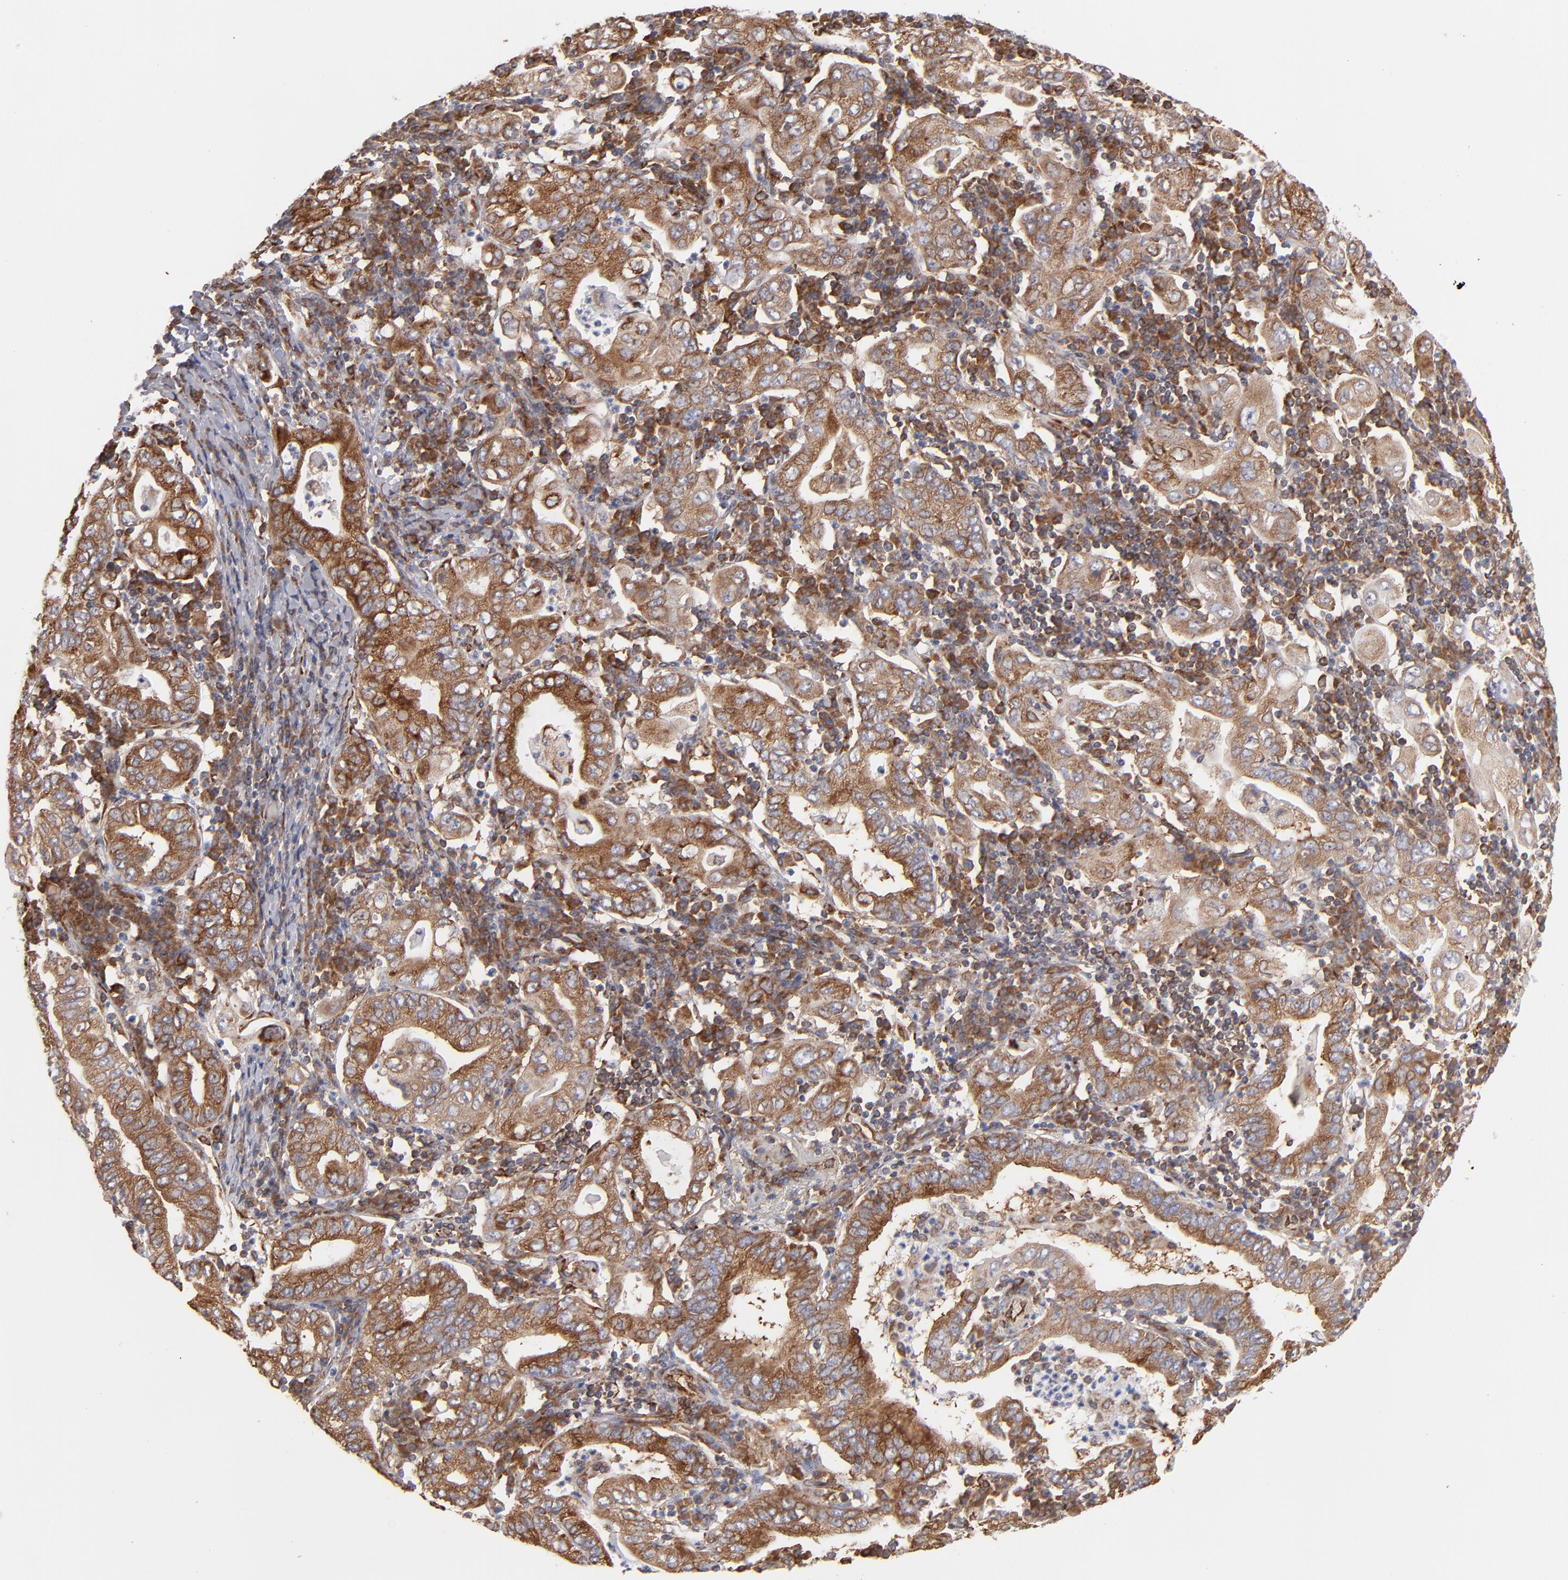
{"staining": {"intensity": "moderate", "quantity": ">75%", "location": "cytoplasmic/membranous"}, "tissue": "stomach cancer", "cell_type": "Tumor cells", "image_type": "cancer", "snomed": [{"axis": "morphology", "description": "Normal tissue, NOS"}, {"axis": "morphology", "description": "Adenocarcinoma, NOS"}, {"axis": "topography", "description": "Esophagus"}, {"axis": "topography", "description": "Stomach, upper"}, {"axis": "topography", "description": "Peripheral nerve tissue"}], "caption": "Human stomach adenocarcinoma stained with a protein marker reveals moderate staining in tumor cells.", "gene": "KTN1", "patient": {"sex": "male", "age": 62}}